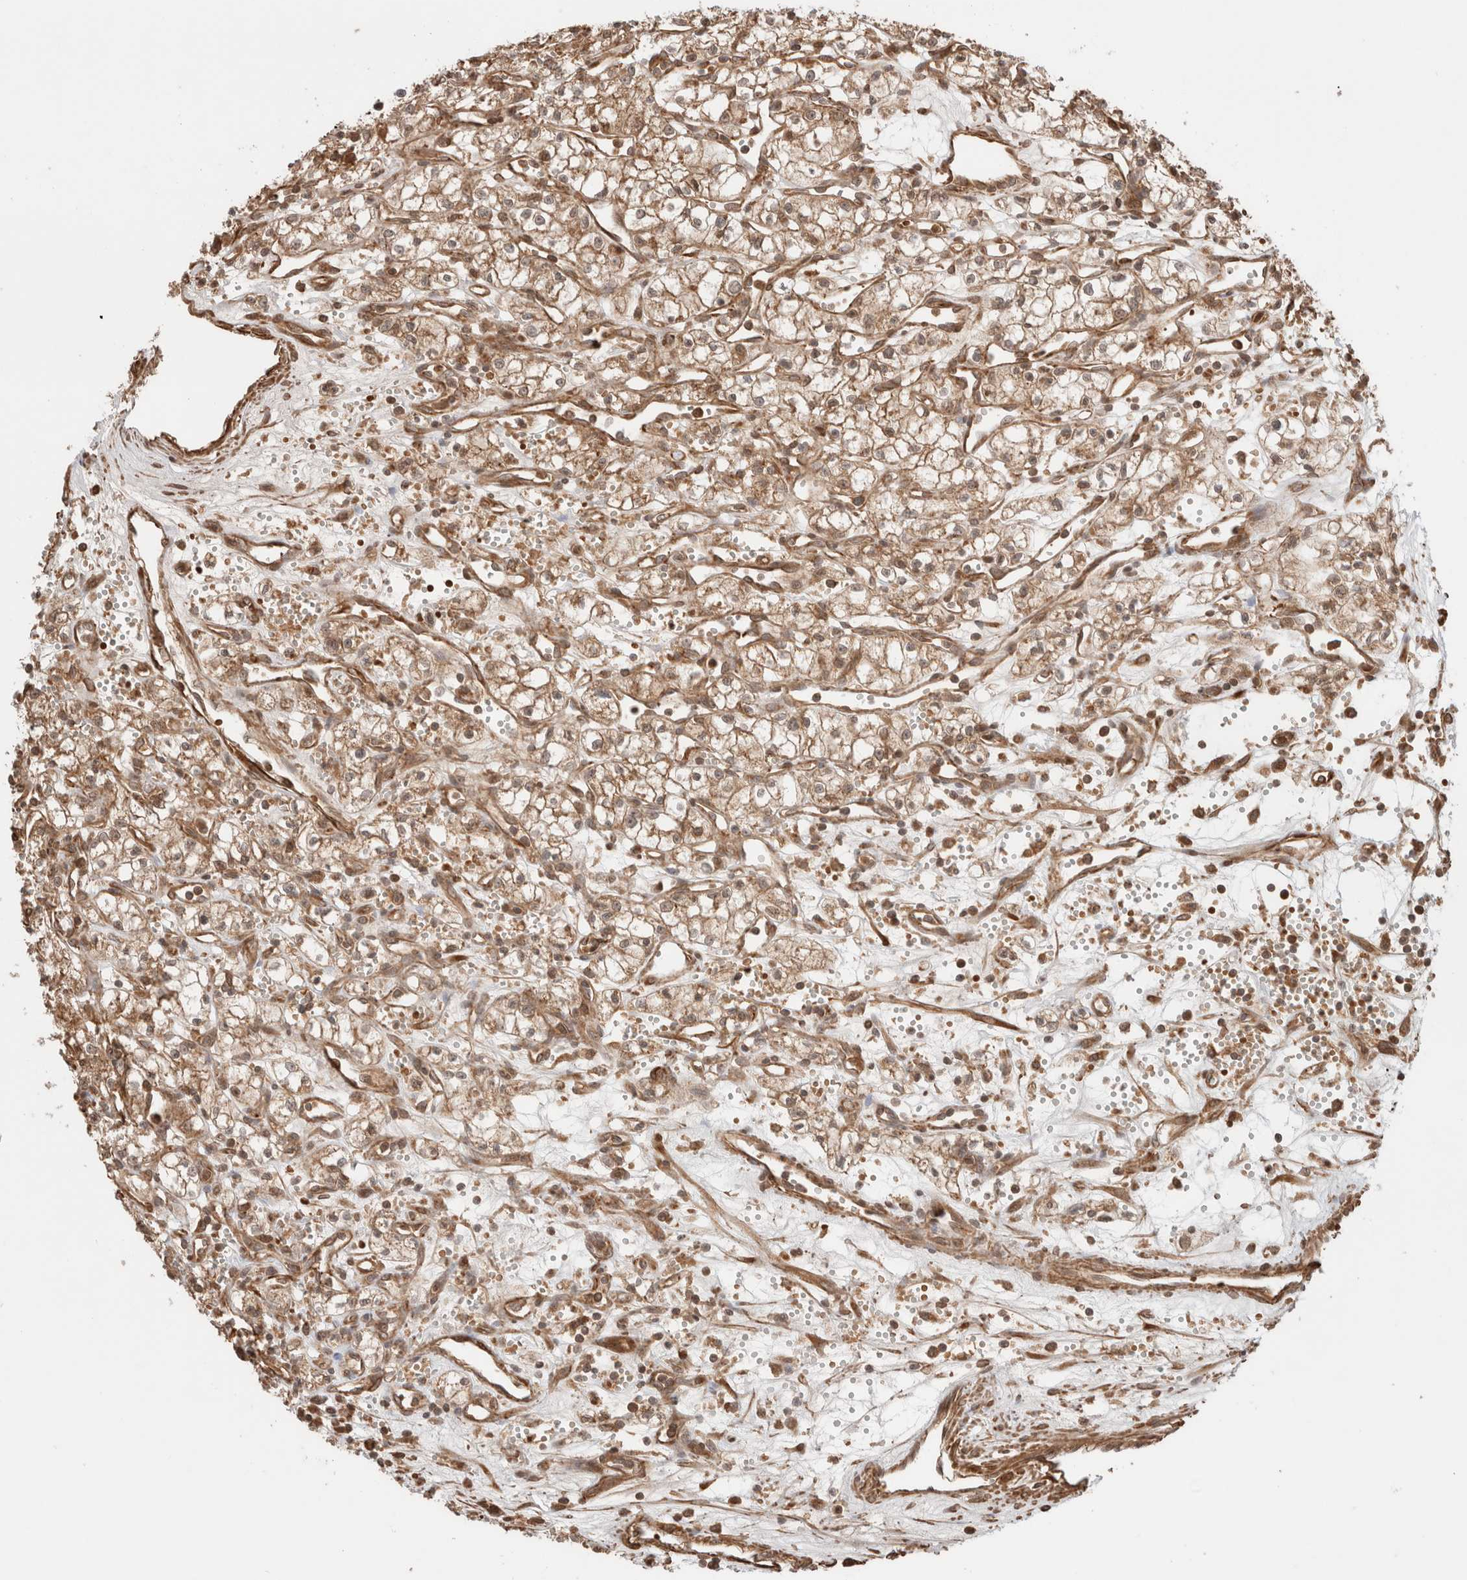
{"staining": {"intensity": "moderate", "quantity": ">75%", "location": "cytoplasmic/membranous"}, "tissue": "renal cancer", "cell_type": "Tumor cells", "image_type": "cancer", "snomed": [{"axis": "morphology", "description": "Adenocarcinoma, NOS"}, {"axis": "topography", "description": "Kidney"}], "caption": "Immunohistochemistry of renal cancer demonstrates medium levels of moderate cytoplasmic/membranous staining in approximately >75% of tumor cells.", "gene": "ZNF649", "patient": {"sex": "male", "age": 59}}